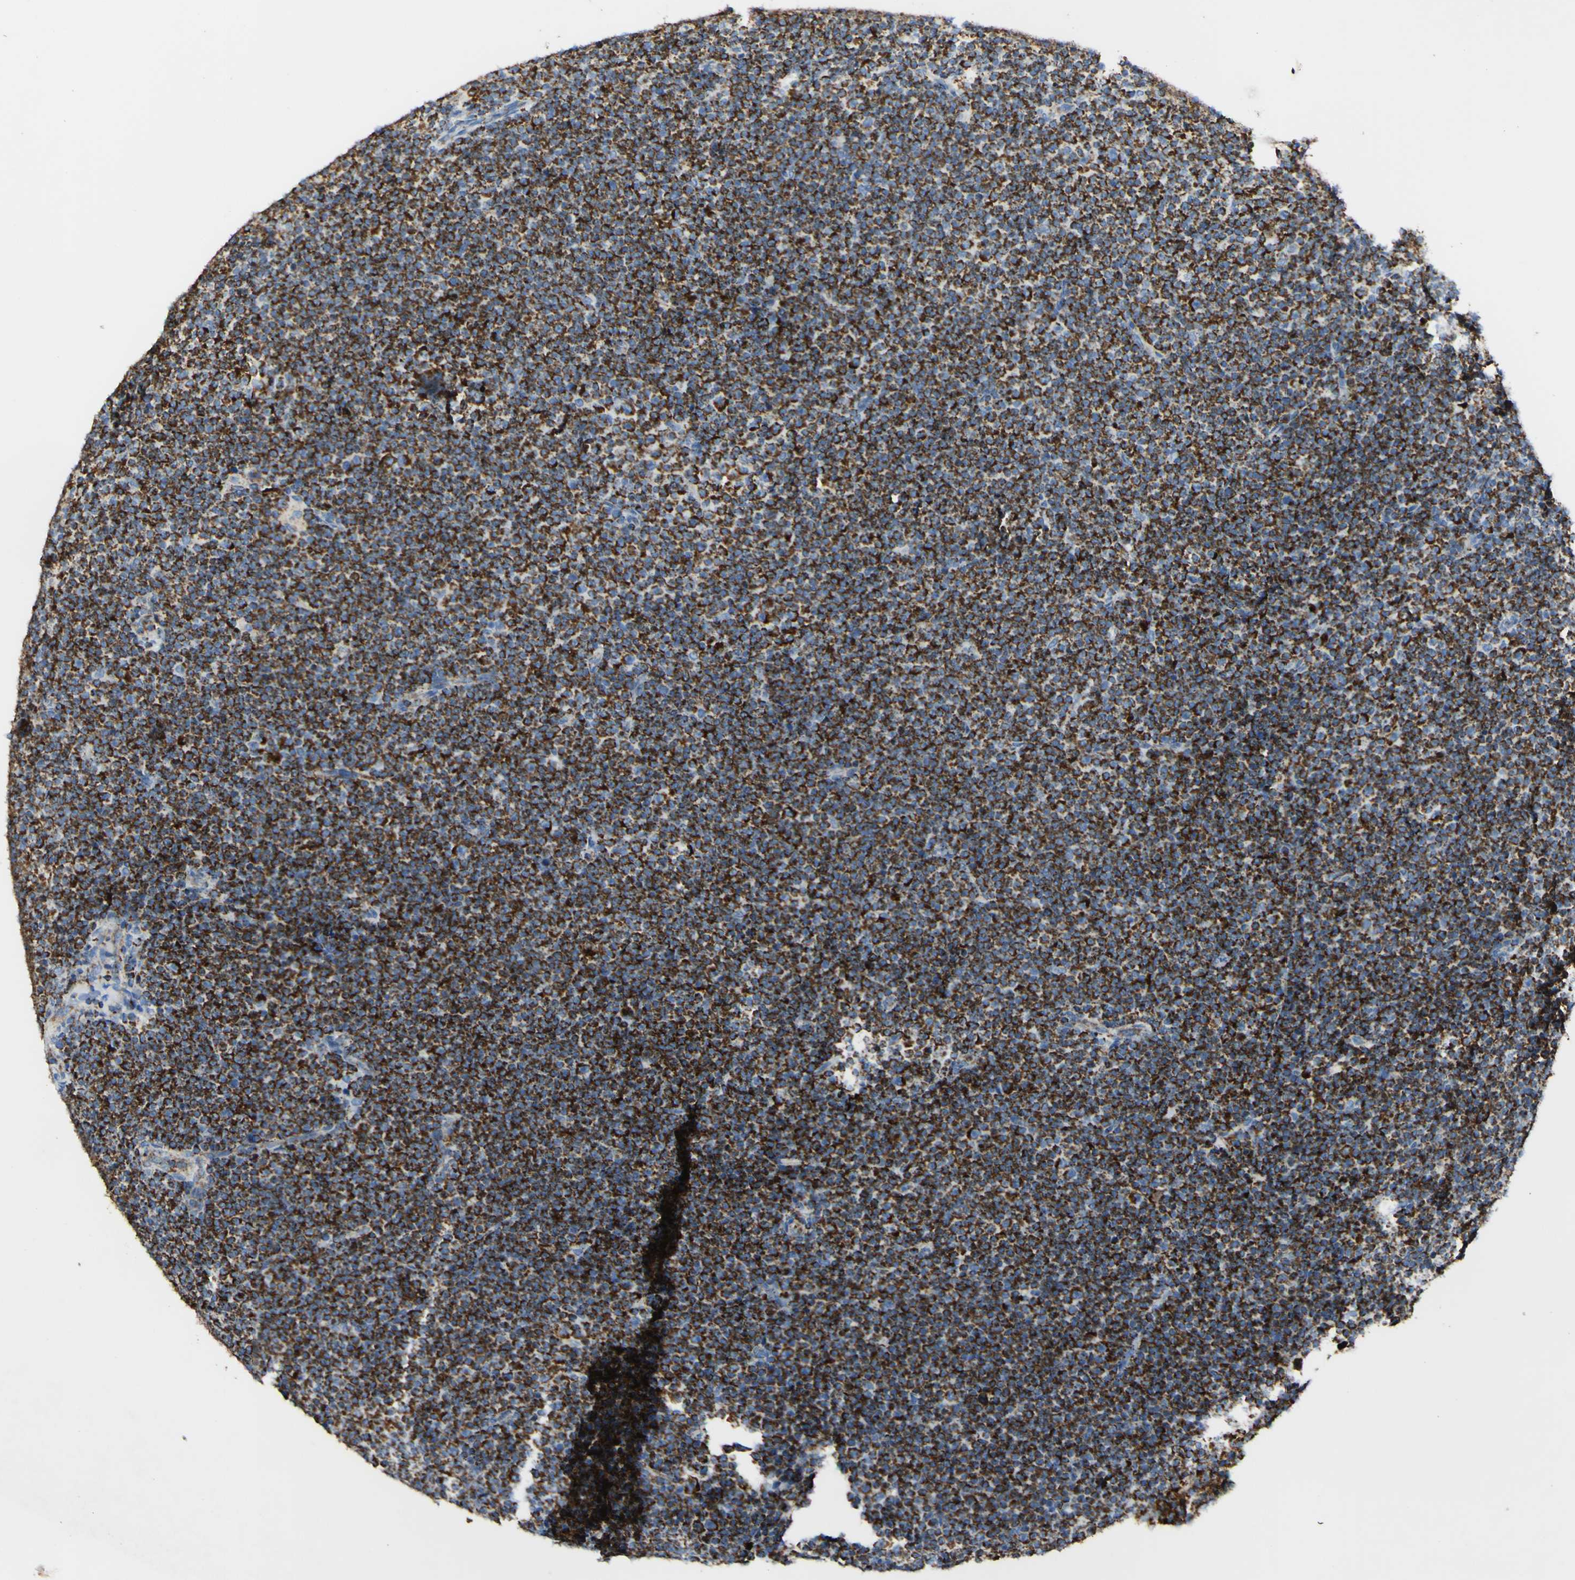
{"staining": {"intensity": "strong", "quantity": ">75%", "location": "cytoplasmic/membranous"}, "tissue": "lymphoma", "cell_type": "Tumor cells", "image_type": "cancer", "snomed": [{"axis": "morphology", "description": "Malignant lymphoma, non-Hodgkin's type, Low grade"}, {"axis": "topography", "description": "Lymph node"}], "caption": "Immunohistochemistry (IHC) micrograph of neoplastic tissue: lymphoma stained using IHC displays high levels of strong protein expression localized specifically in the cytoplasmic/membranous of tumor cells, appearing as a cytoplasmic/membranous brown color.", "gene": "OXCT1", "patient": {"sex": "female", "age": 67}}